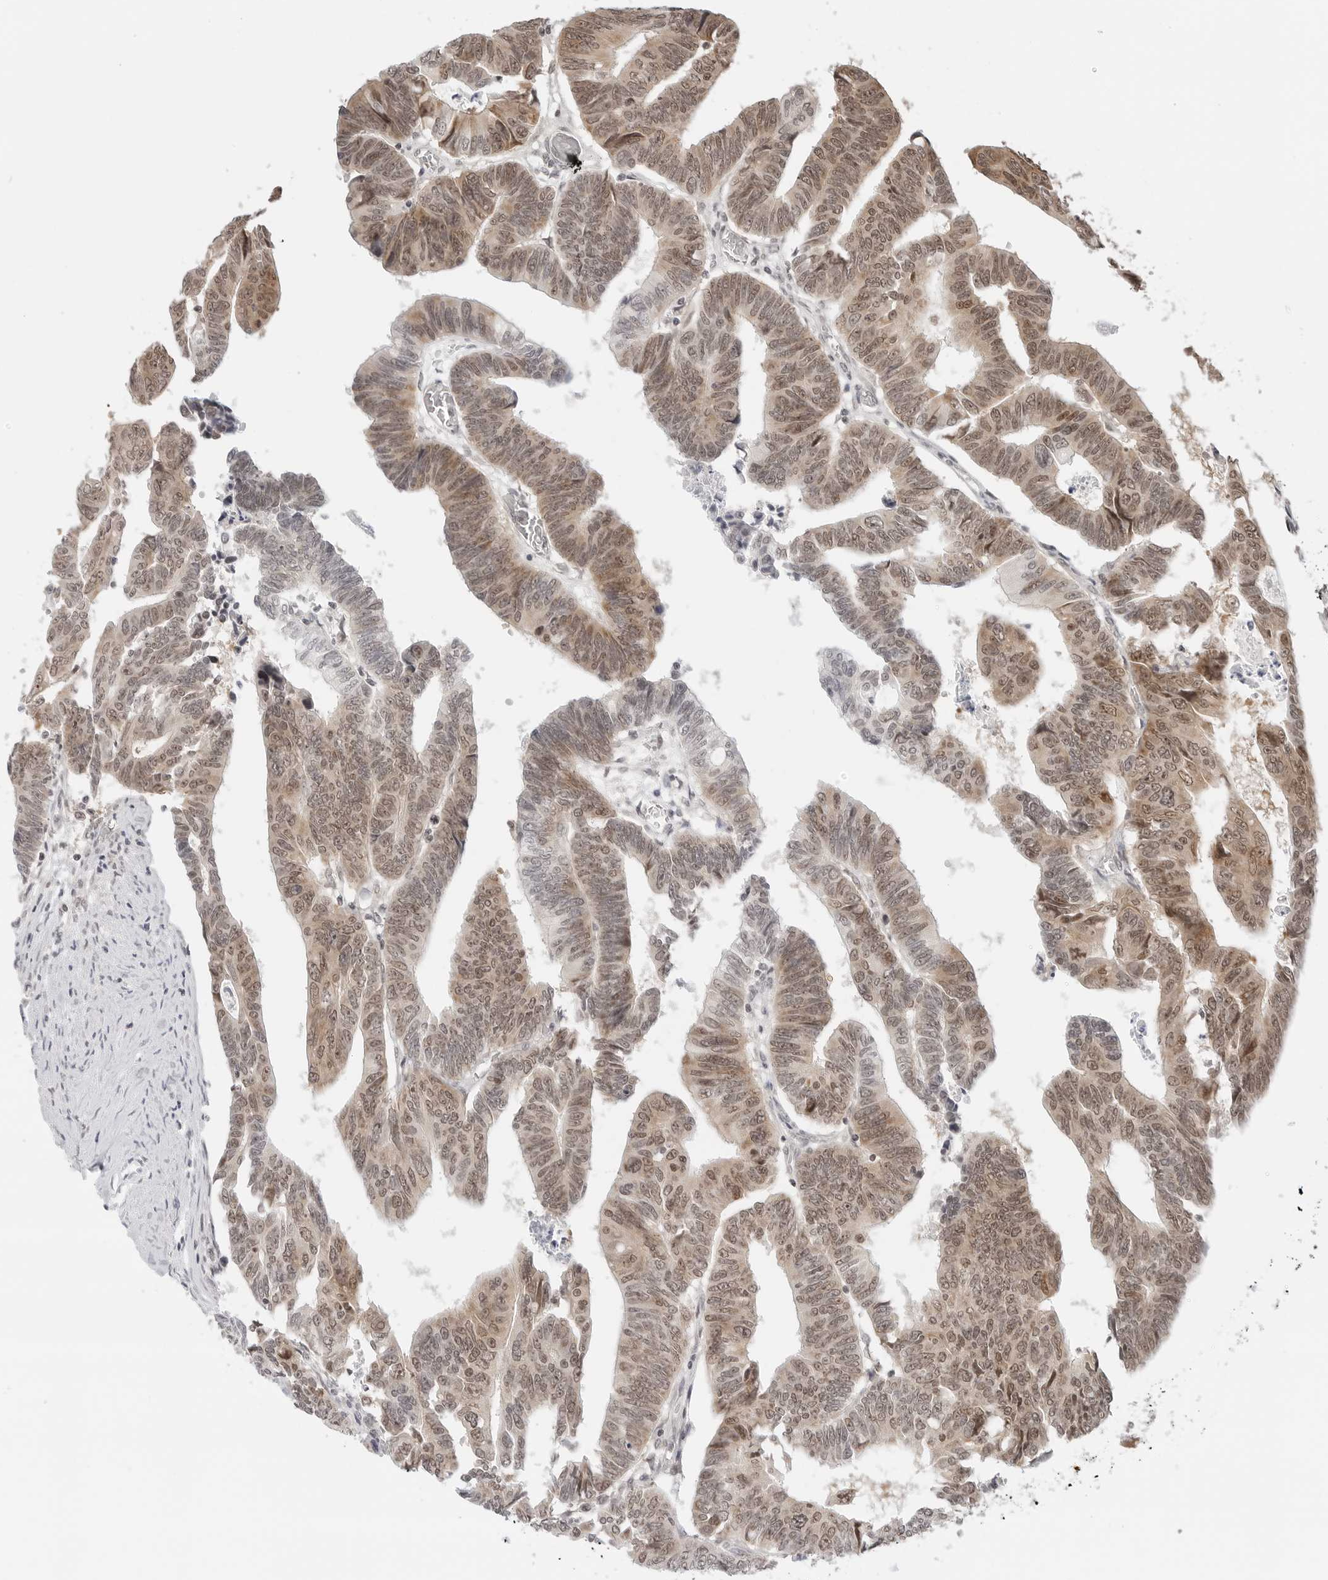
{"staining": {"intensity": "moderate", "quantity": ">75%", "location": "cytoplasmic/membranous,nuclear"}, "tissue": "colorectal cancer", "cell_type": "Tumor cells", "image_type": "cancer", "snomed": [{"axis": "morphology", "description": "Adenocarcinoma, NOS"}, {"axis": "topography", "description": "Rectum"}], "caption": "A medium amount of moderate cytoplasmic/membranous and nuclear expression is seen in about >75% of tumor cells in colorectal adenocarcinoma tissue. The staining is performed using DAB brown chromogen to label protein expression. The nuclei are counter-stained blue using hematoxylin.", "gene": "METAP1", "patient": {"sex": "female", "age": 65}}